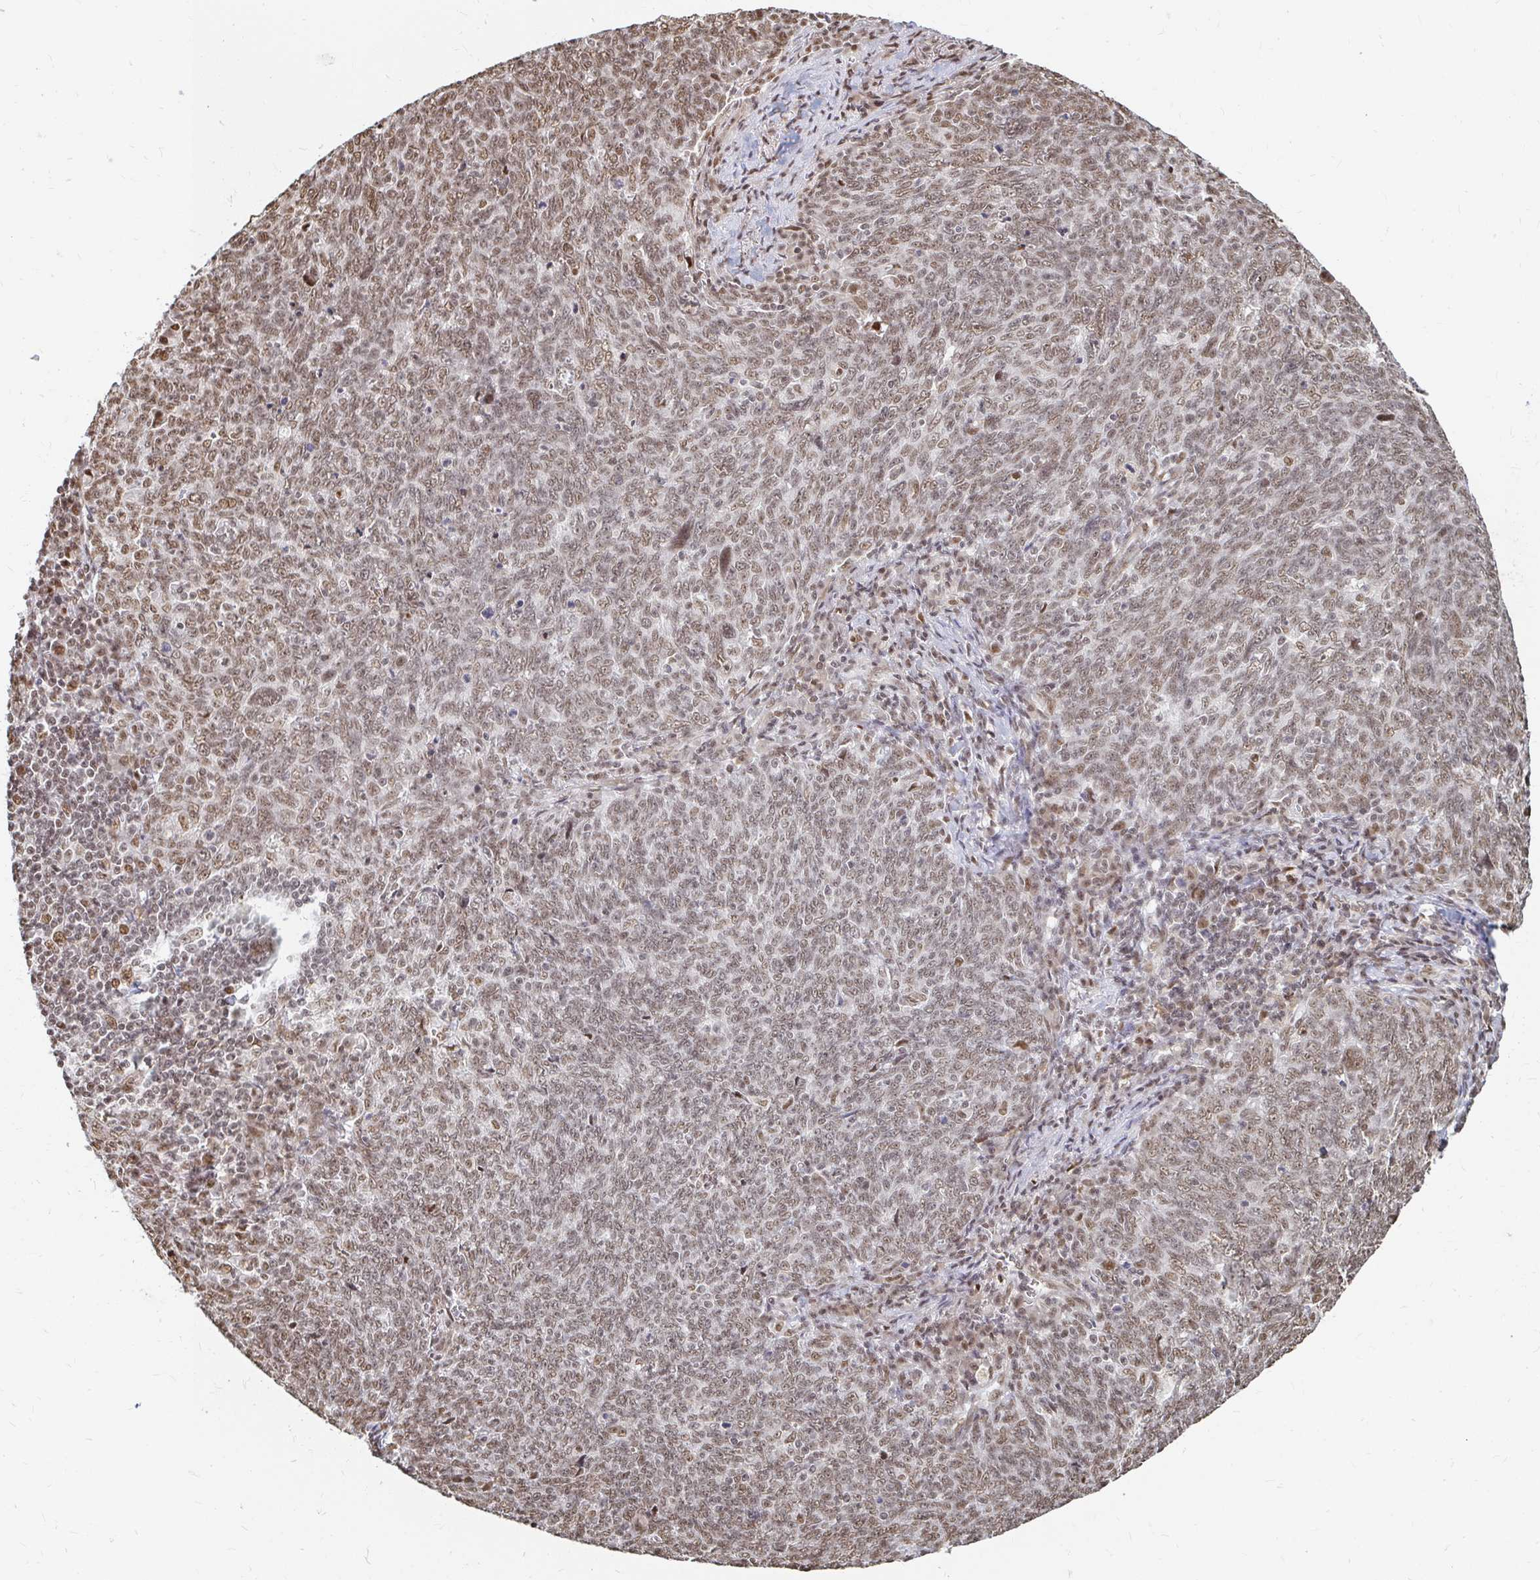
{"staining": {"intensity": "moderate", "quantity": ">75%", "location": "nuclear"}, "tissue": "lung cancer", "cell_type": "Tumor cells", "image_type": "cancer", "snomed": [{"axis": "morphology", "description": "Squamous cell carcinoma, NOS"}, {"axis": "topography", "description": "Lung"}], "caption": "A high-resolution photomicrograph shows IHC staining of lung squamous cell carcinoma, which shows moderate nuclear staining in approximately >75% of tumor cells. The staining was performed using DAB, with brown indicating positive protein expression. Nuclei are stained blue with hematoxylin.", "gene": "HNRNPU", "patient": {"sex": "female", "age": 72}}